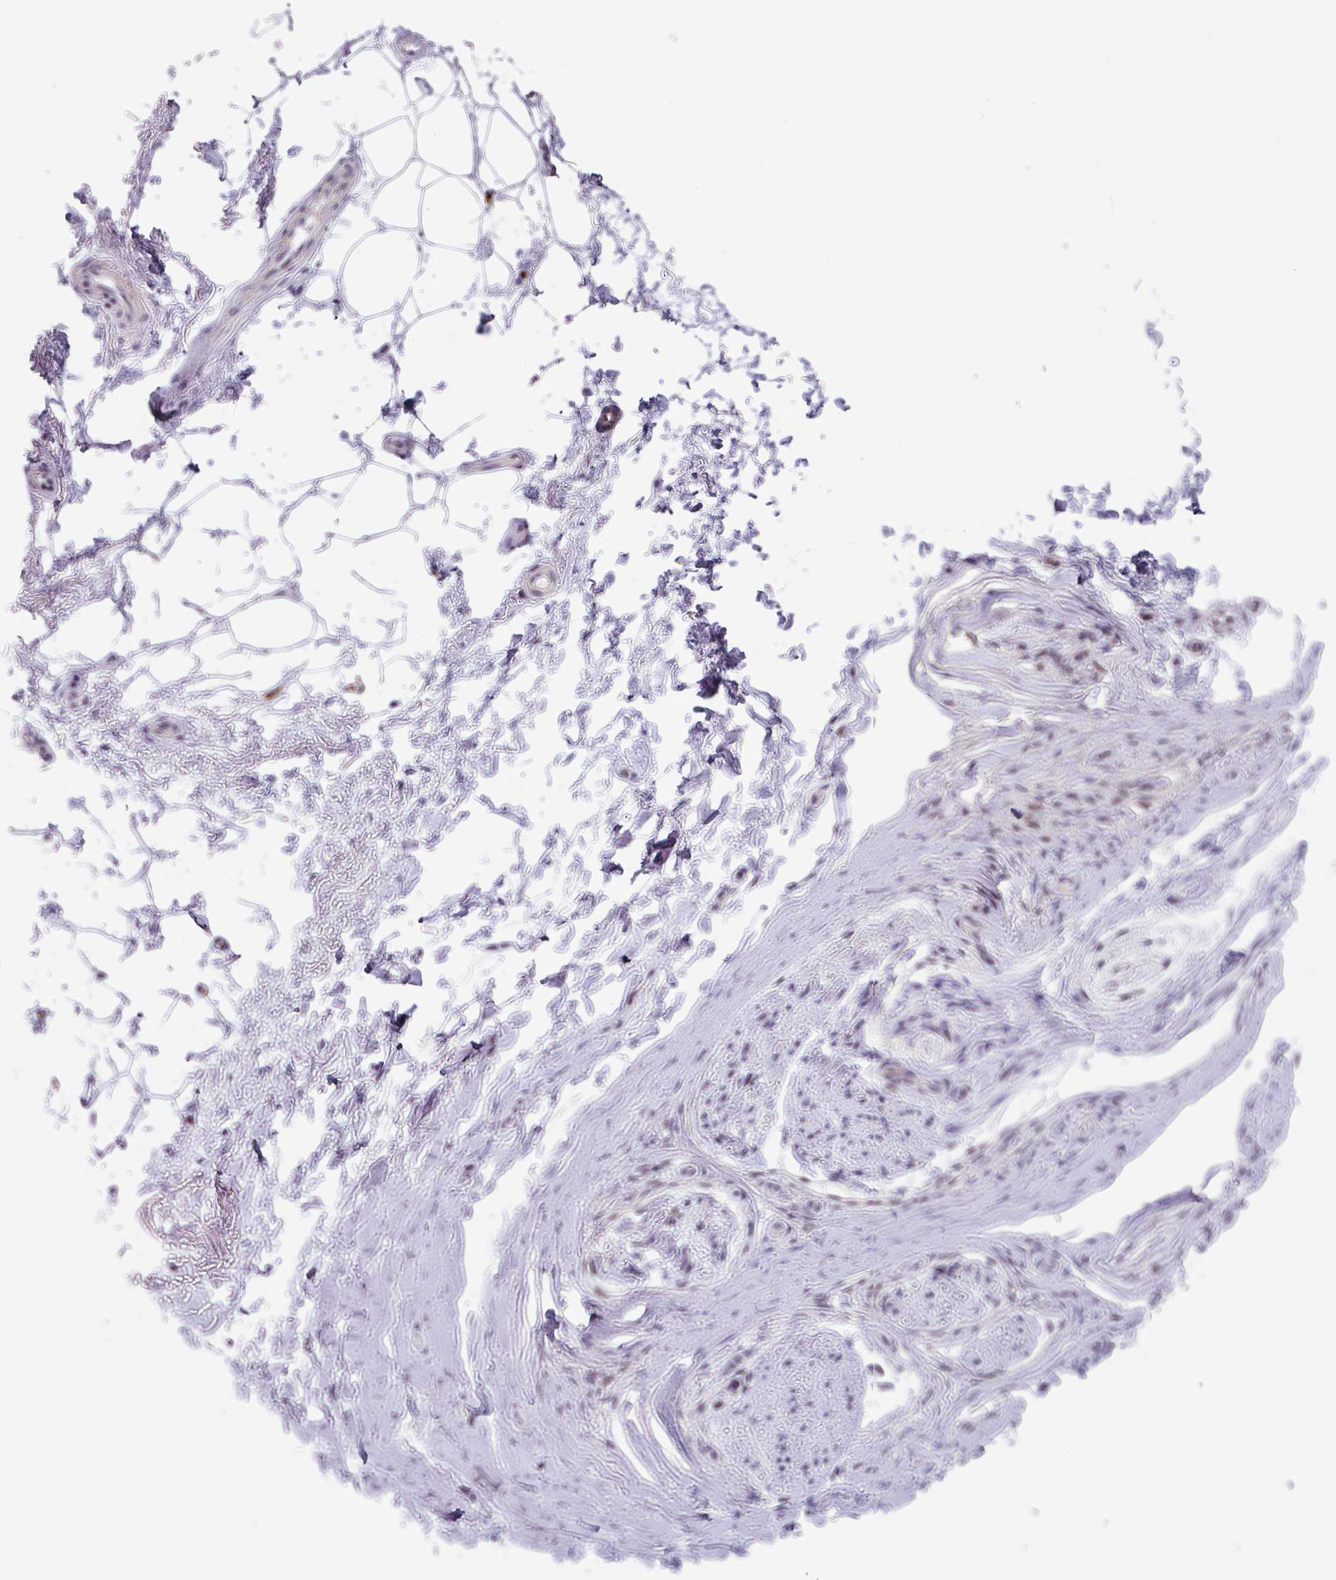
{"staining": {"intensity": "negative", "quantity": "none", "location": "none"}, "tissue": "adipose tissue", "cell_type": "Adipocytes", "image_type": "normal", "snomed": [{"axis": "morphology", "description": "Normal tissue, NOS"}, {"axis": "topography", "description": "Peripheral nerve tissue"}], "caption": "There is no significant positivity in adipocytes of adipose tissue. Brightfield microscopy of IHC stained with DAB (brown) and hematoxylin (blue), captured at high magnification.", "gene": "ZNF575", "patient": {"sex": "female", "age": 61}}